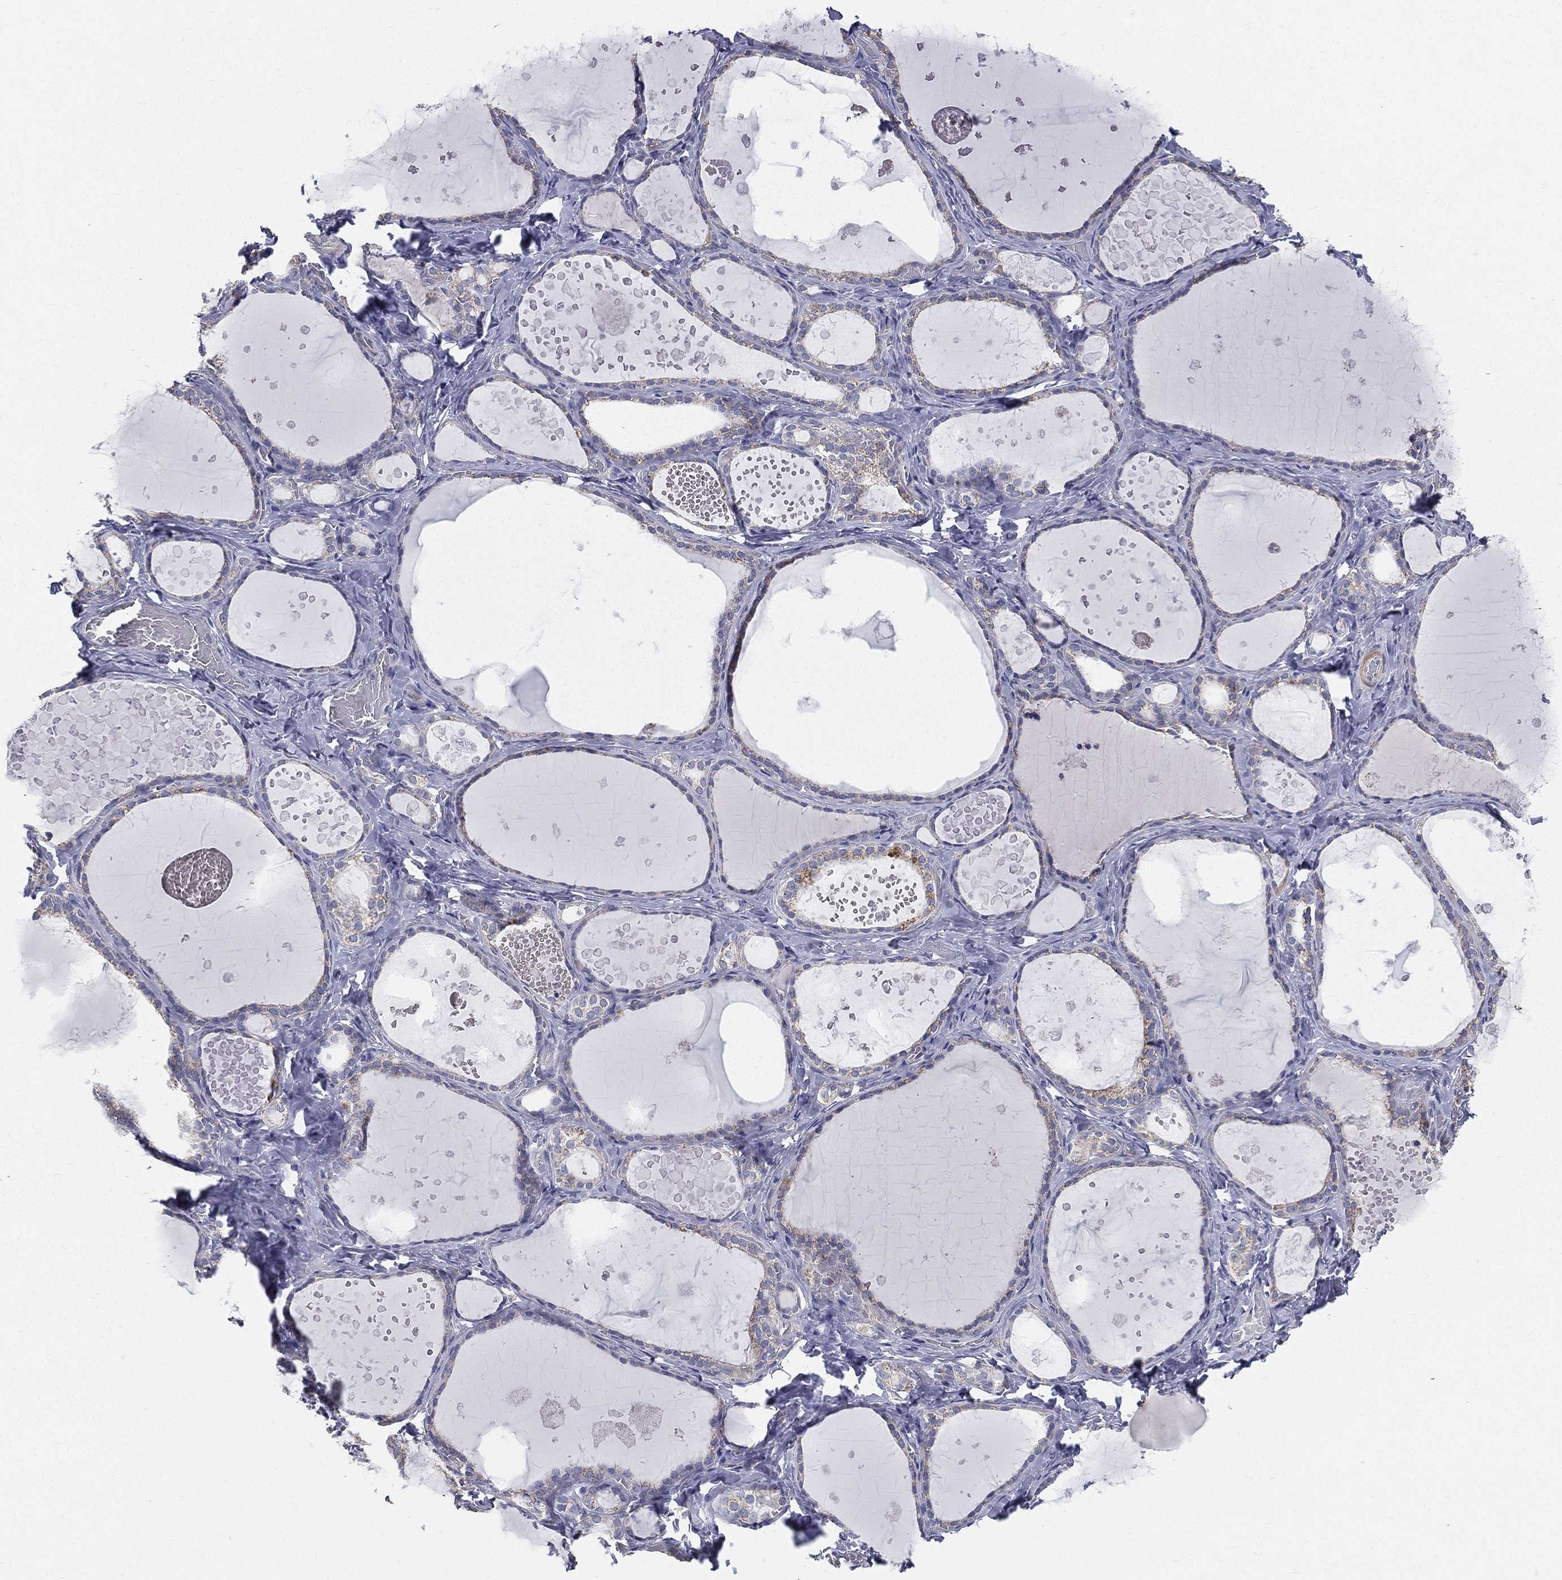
{"staining": {"intensity": "weak", "quantity": "<25%", "location": "cytoplasmic/membranous"}, "tissue": "thyroid gland", "cell_type": "Glandular cells", "image_type": "normal", "snomed": [{"axis": "morphology", "description": "Normal tissue, NOS"}, {"axis": "topography", "description": "Thyroid gland"}], "caption": "The histopathology image exhibits no staining of glandular cells in unremarkable thyroid gland.", "gene": "PWWP3A", "patient": {"sex": "female", "age": 56}}